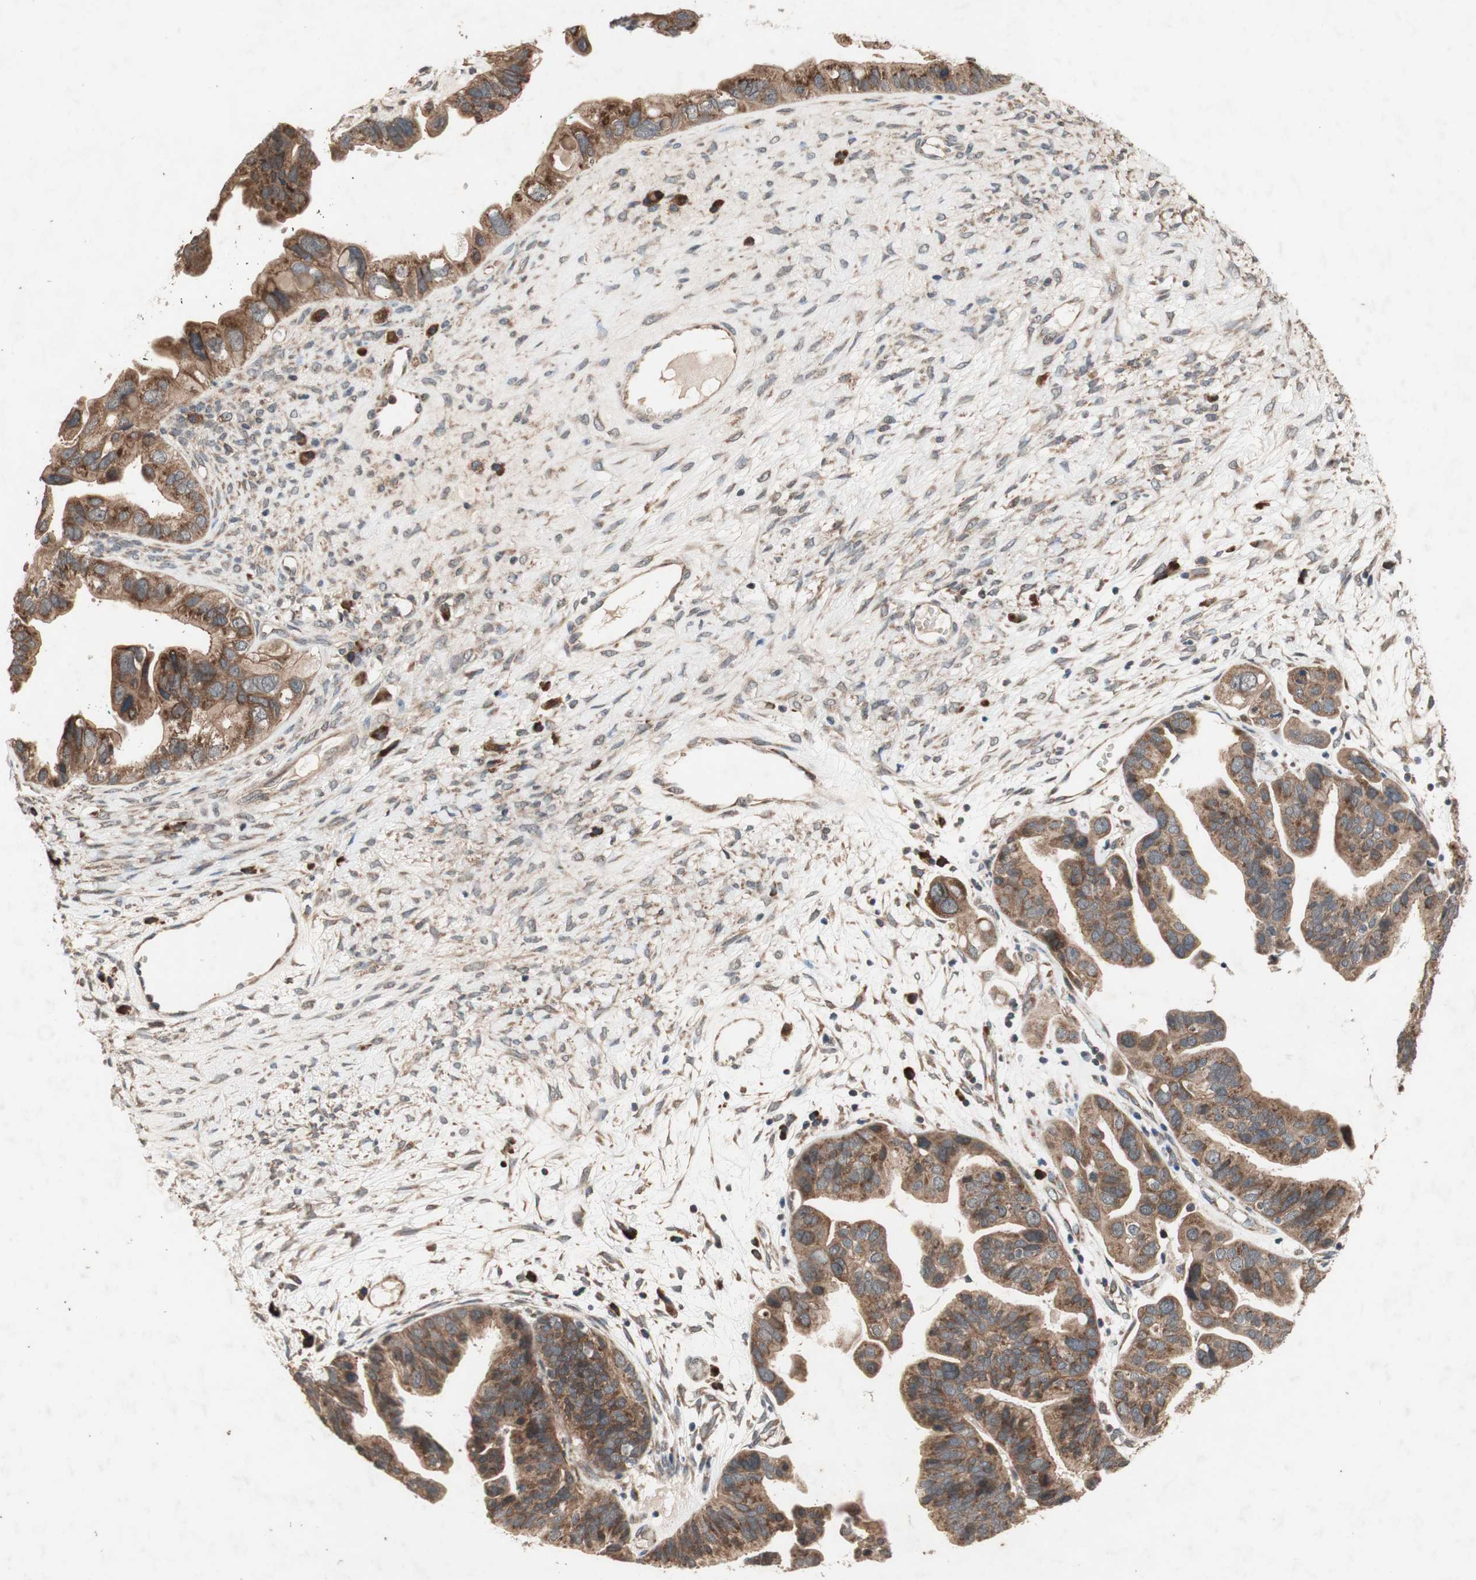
{"staining": {"intensity": "moderate", "quantity": ">75%", "location": "cytoplasmic/membranous"}, "tissue": "ovarian cancer", "cell_type": "Tumor cells", "image_type": "cancer", "snomed": [{"axis": "morphology", "description": "Cystadenocarcinoma, serous, NOS"}, {"axis": "topography", "description": "Ovary"}], "caption": "This micrograph displays immunohistochemistry staining of human serous cystadenocarcinoma (ovarian), with medium moderate cytoplasmic/membranous expression in about >75% of tumor cells.", "gene": "DDOST", "patient": {"sex": "female", "age": 56}}